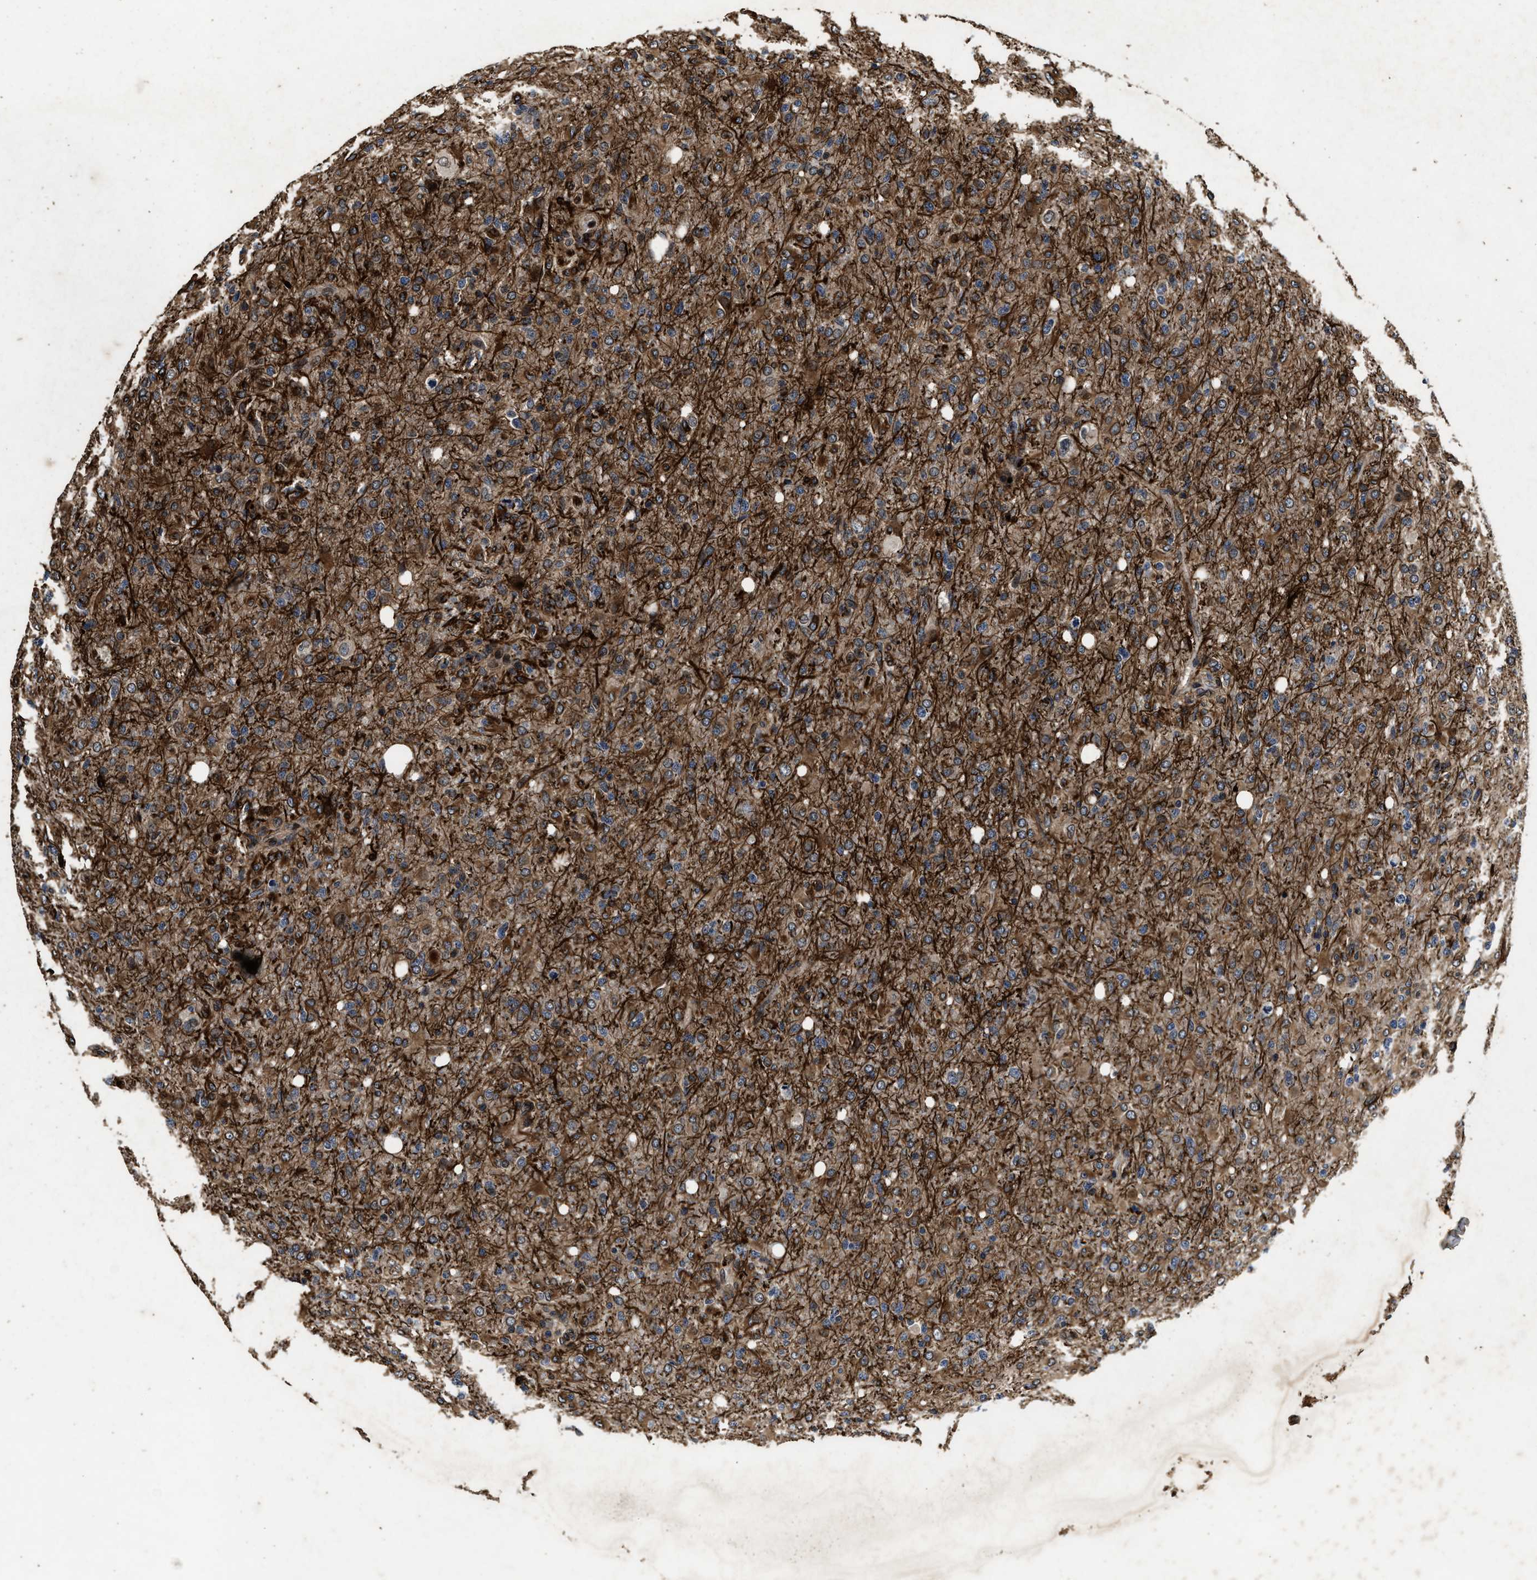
{"staining": {"intensity": "moderate", "quantity": ">75%", "location": "cytoplasmic/membranous"}, "tissue": "glioma", "cell_type": "Tumor cells", "image_type": "cancer", "snomed": [{"axis": "morphology", "description": "Glioma, malignant, High grade"}, {"axis": "topography", "description": "Brain"}], "caption": "High-magnification brightfield microscopy of glioma stained with DAB (3,3'-diaminobenzidine) (brown) and counterstained with hematoxylin (blue). tumor cells exhibit moderate cytoplasmic/membranous positivity is present in about>75% of cells. The staining is performed using DAB (3,3'-diaminobenzidine) brown chromogen to label protein expression. The nuclei are counter-stained blue using hematoxylin.", "gene": "ACCS", "patient": {"sex": "female", "age": 57}}